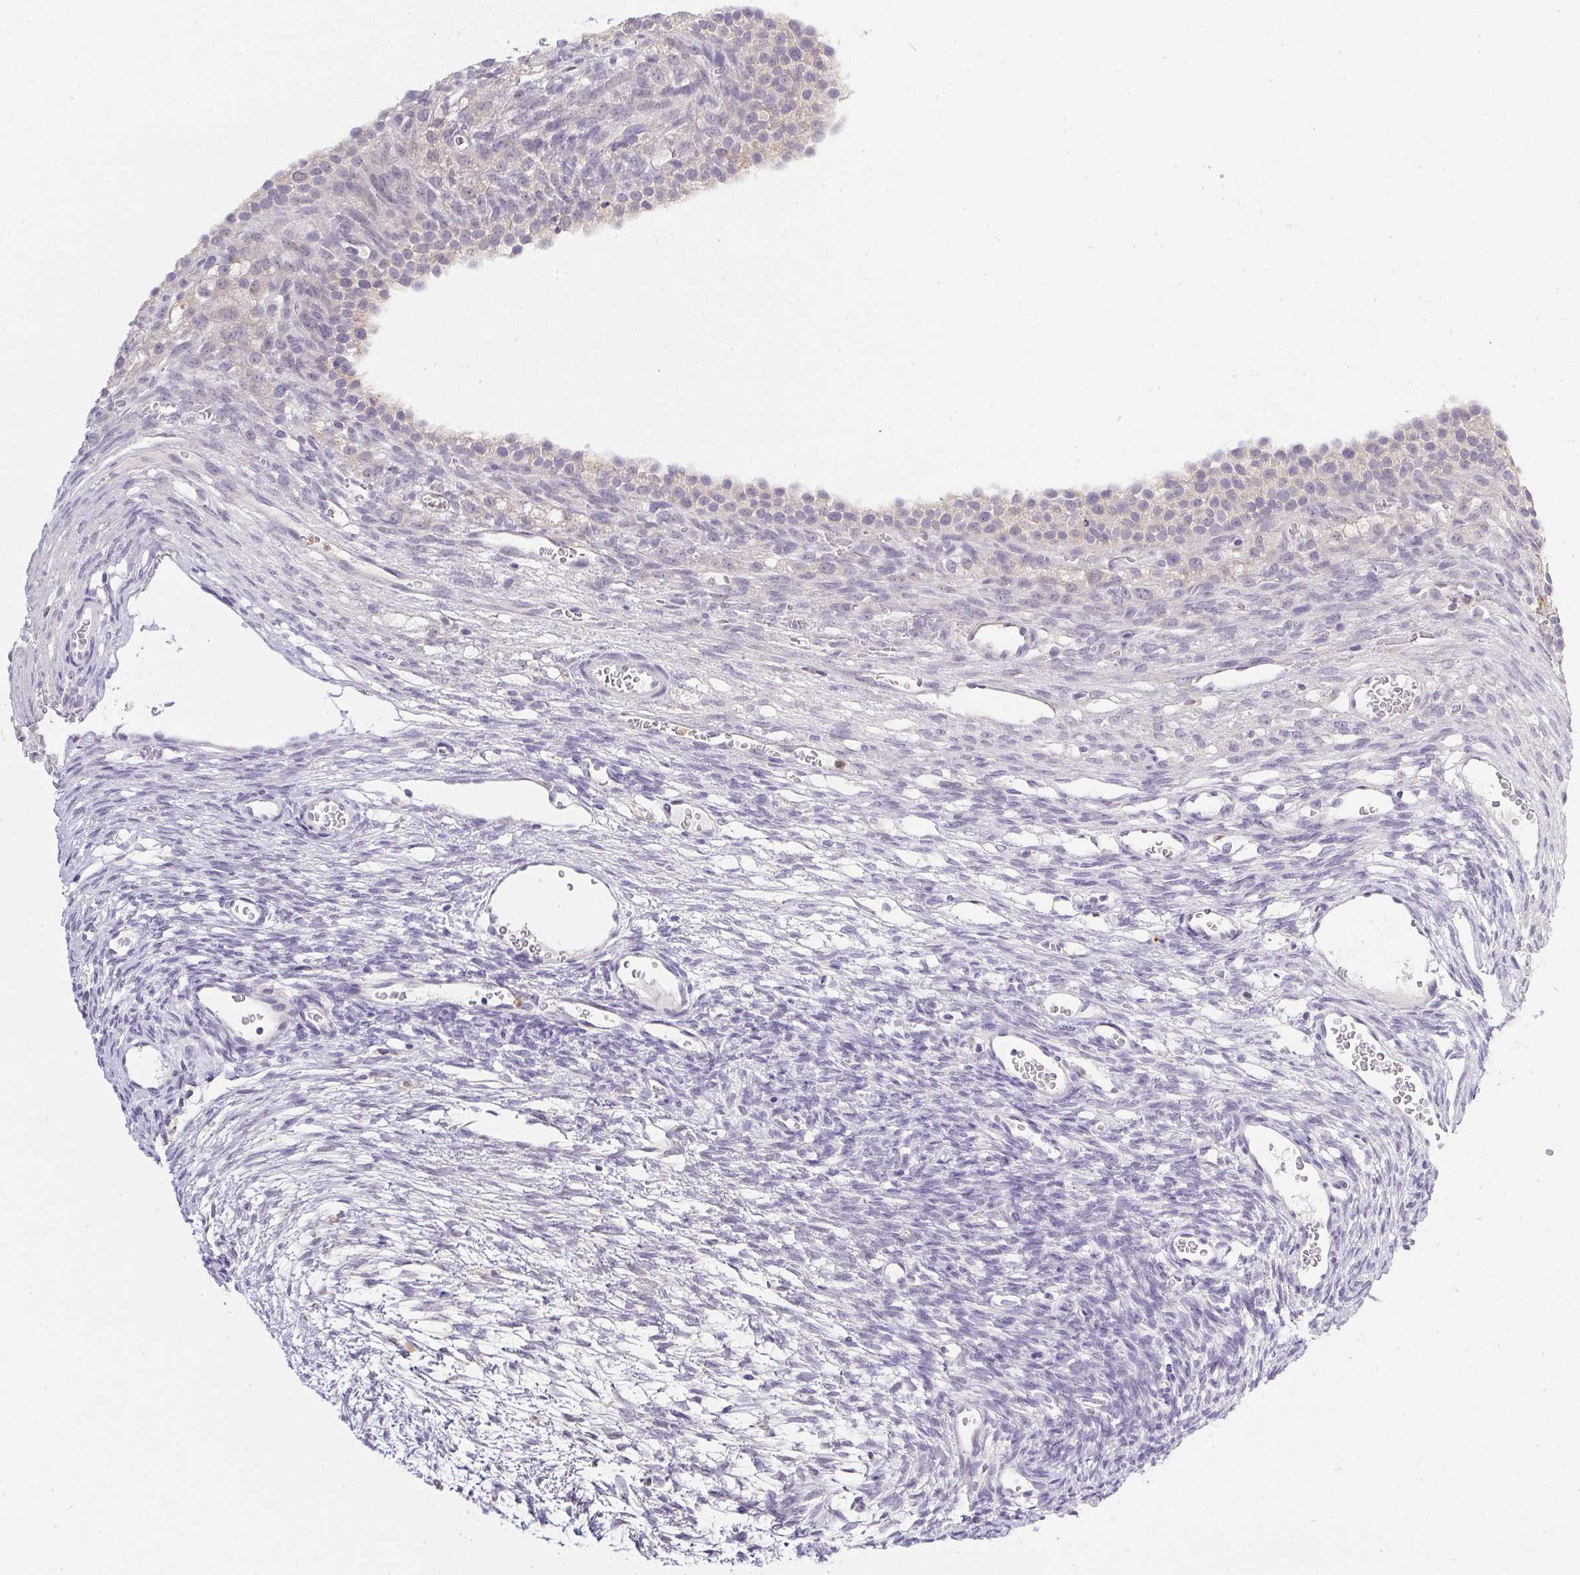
{"staining": {"intensity": "negative", "quantity": "none", "location": "none"}, "tissue": "ovary", "cell_type": "Follicle cells", "image_type": "normal", "snomed": [{"axis": "morphology", "description": "Normal tissue, NOS"}, {"axis": "topography", "description": "Ovary"}], "caption": "IHC of unremarkable human ovary exhibits no expression in follicle cells.", "gene": "DNAJC5G", "patient": {"sex": "female", "age": 34}}